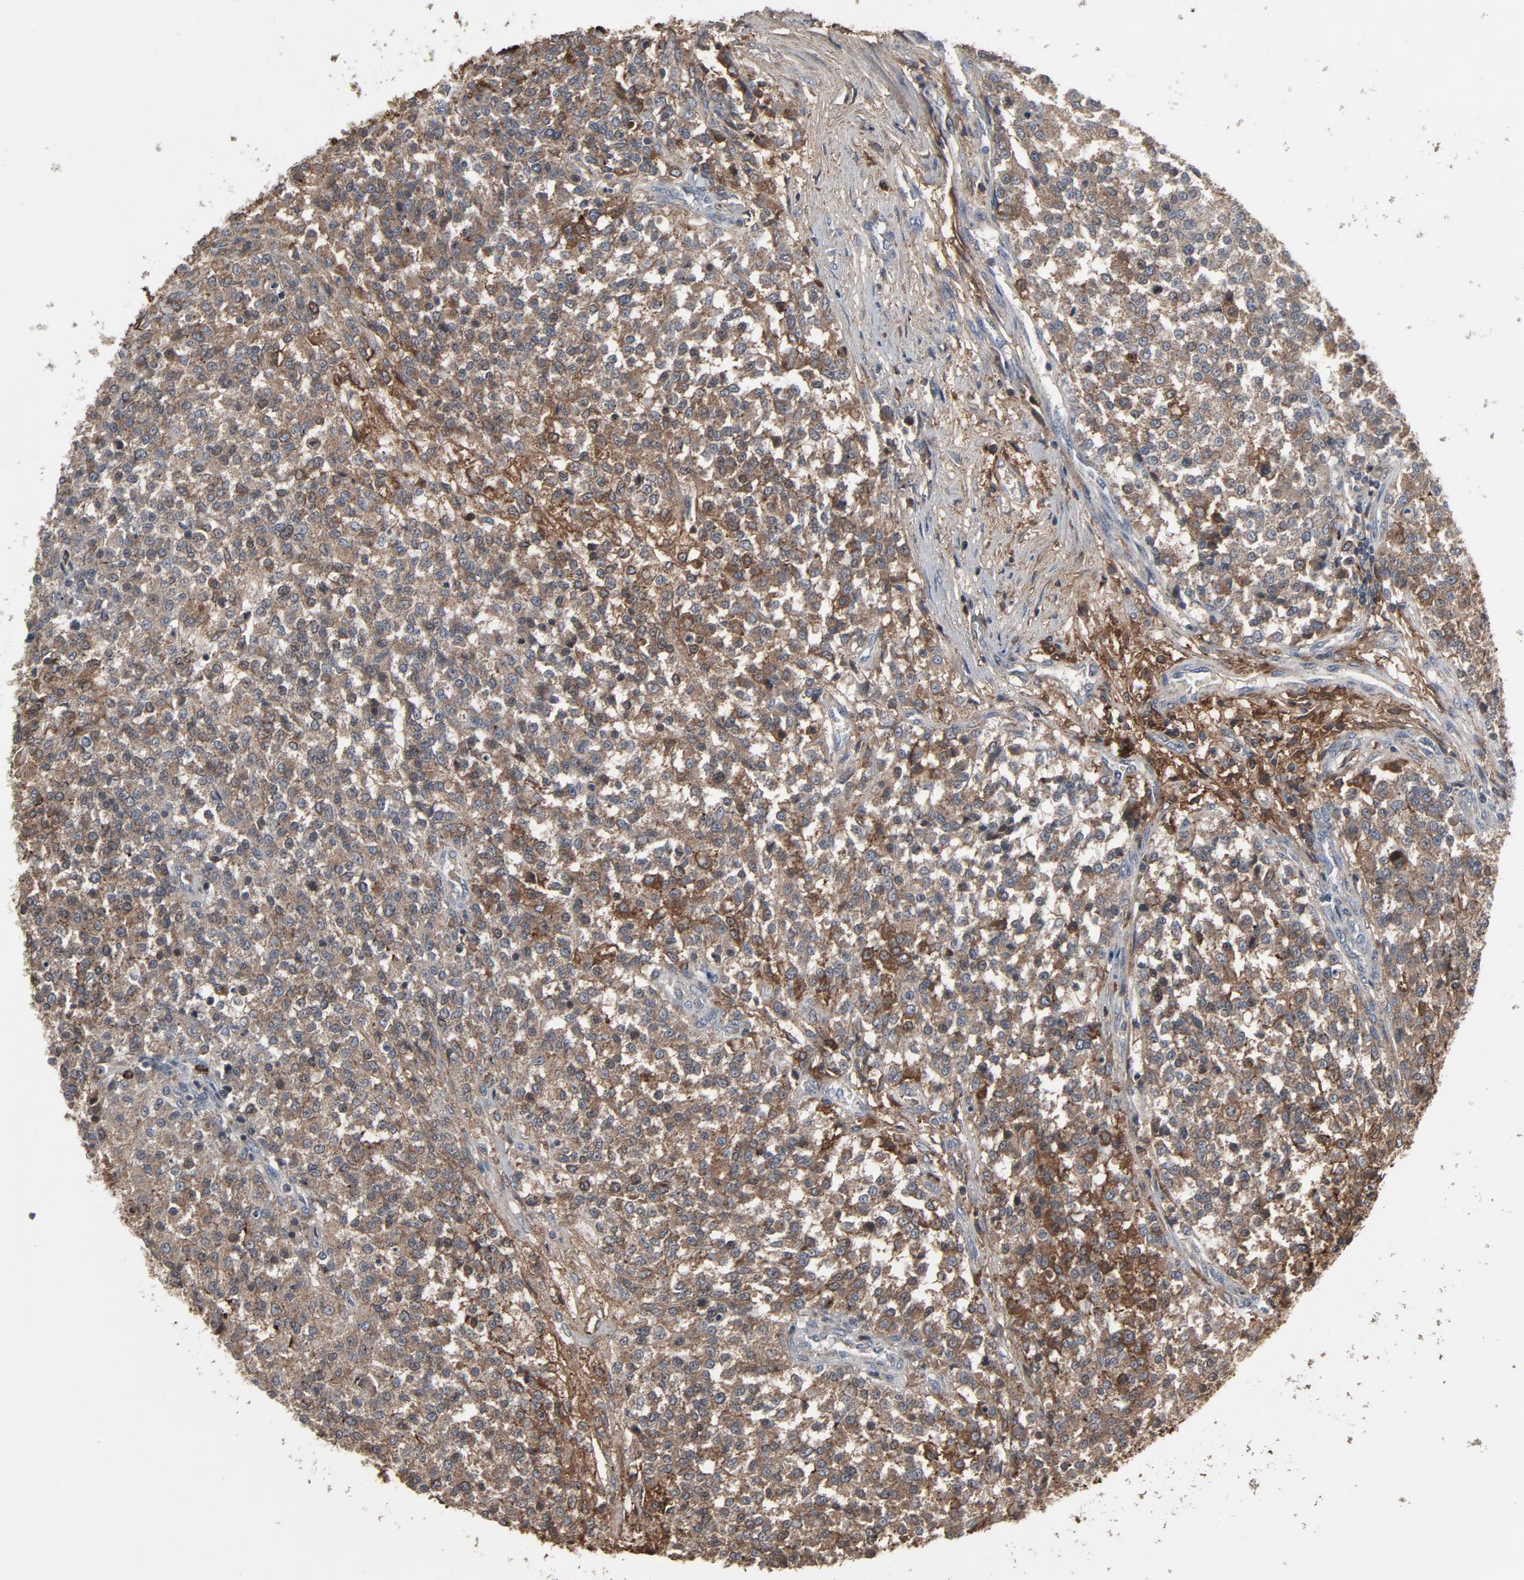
{"staining": {"intensity": "weak", "quantity": ">75%", "location": "cytoplasmic/membranous"}, "tissue": "testis cancer", "cell_type": "Tumor cells", "image_type": "cancer", "snomed": [{"axis": "morphology", "description": "Seminoma, NOS"}, {"axis": "topography", "description": "Testis"}], "caption": "This histopathology image exhibits IHC staining of testis cancer (seminoma), with low weak cytoplasmic/membranous positivity in about >75% of tumor cells.", "gene": "PDZD4", "patient": {"sex": "male", "age": 59}}